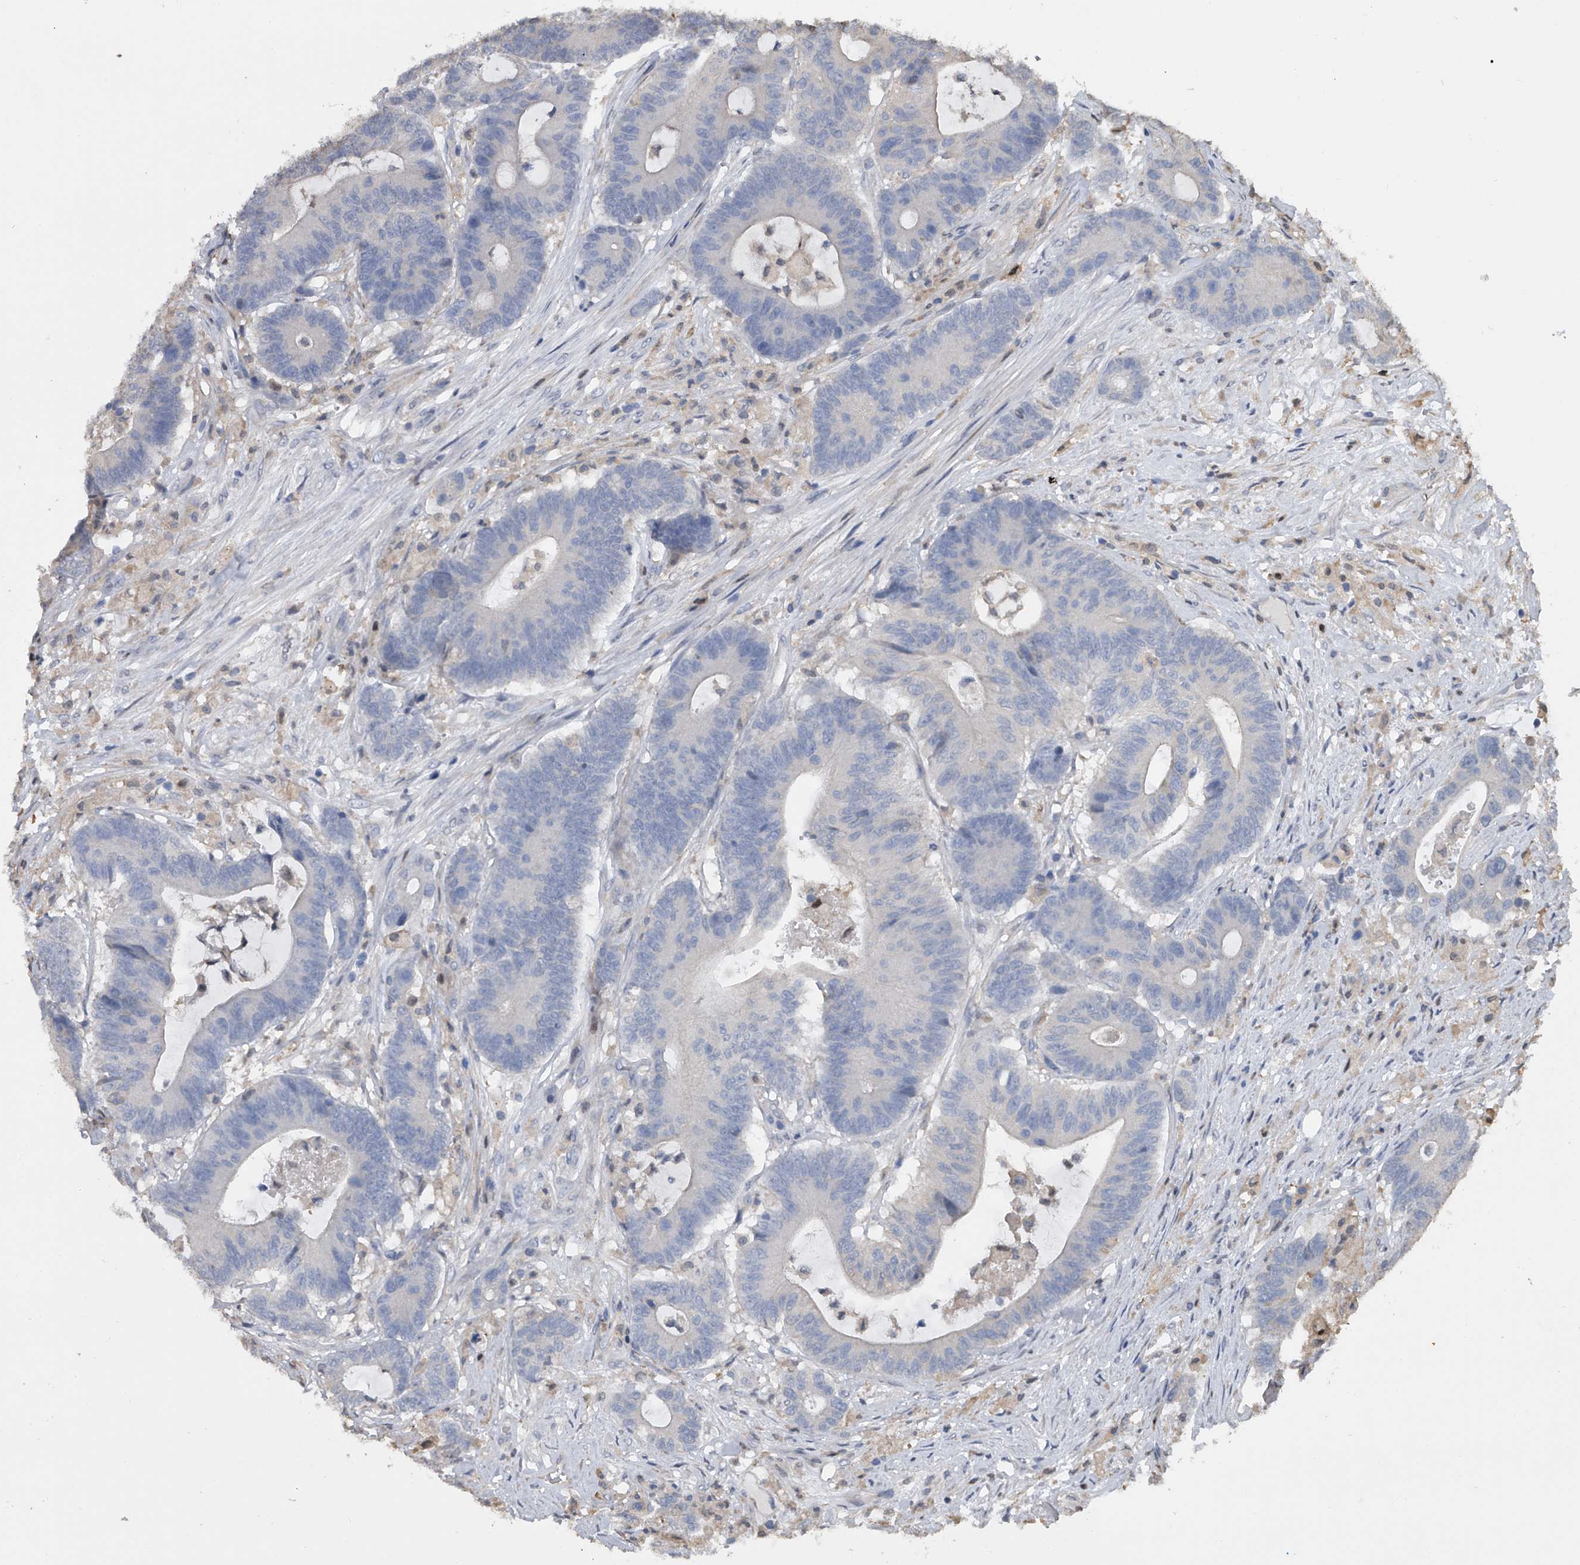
{"staining": {"intensity": "negative", "quantity": "none", "location": "none"}, "tissue": "colorectal cancer", "cell_type": "Tumor cells", "image_type": "cancer", "snomed": [{"axis": "morphology", "description": "Adenocarcinoma, NOS"}, {"axis": "topography", "description": "Colon"}], "caption": "Adenocarcinoma (colorectal) was stained to show a protein in brown. There is no significant positivity in tumor cells.", "gene": "DOCK9", "patient": {"sex": "female", "age": 84}}